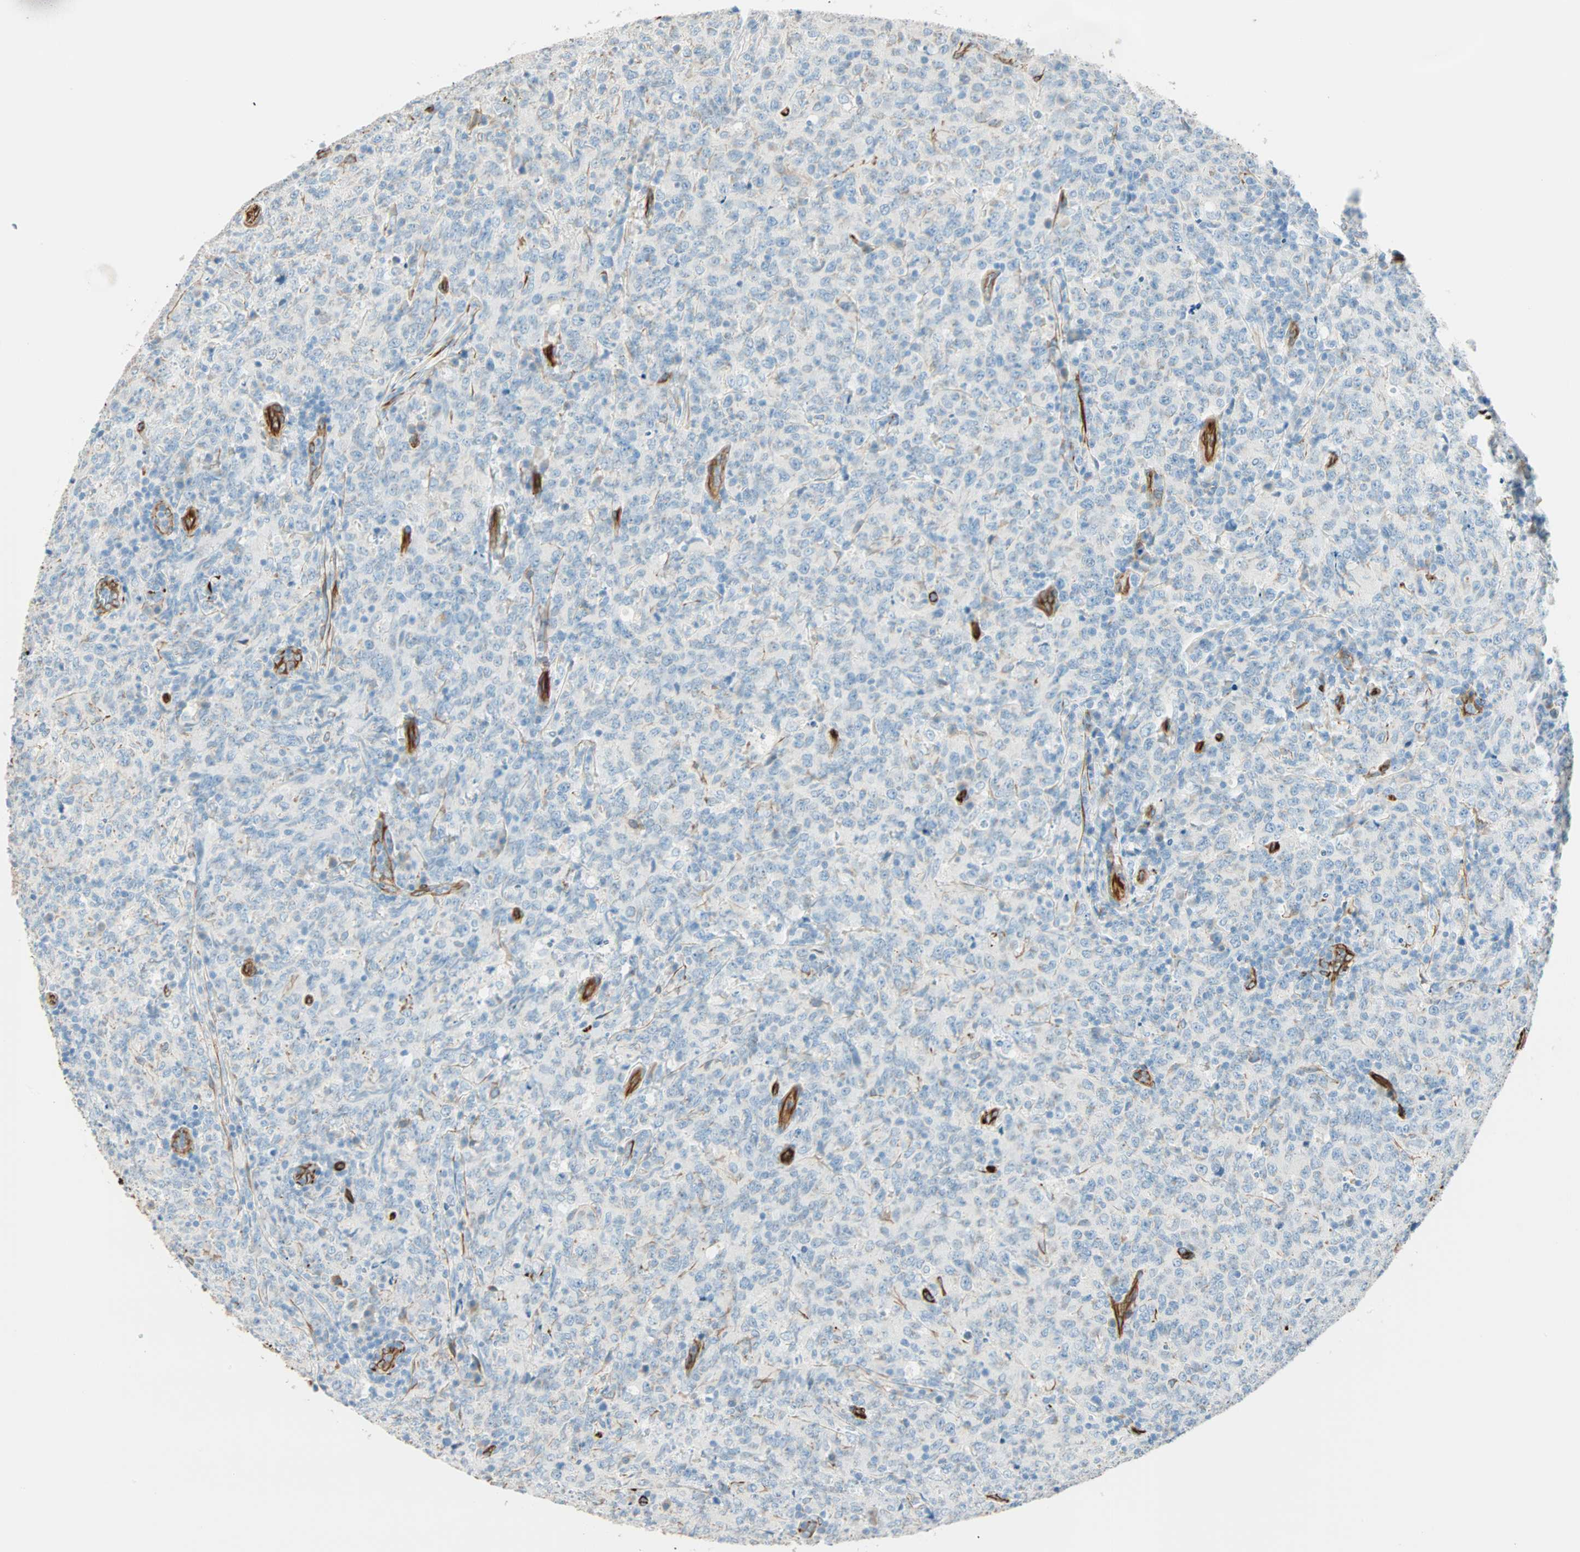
{"staining": {"intensity": "negative", "quantity": "none", "location": "none"}, "tissue": "lymphoma", "cell_type": "Tumor cells", "image_type": "cancer", "snomed": [{"axis": "morphology", "description": "Malignant lymphoma, non-Hodgkin's type, High grade"}, {"axis": "topography", "description": "Tonsil"}], "caption": "Immunohistochemical staining of lymphoma exhibits no significant expression in tumor cells.", "gene": "NES", "patient": {"sex": "female", "age": 36}}